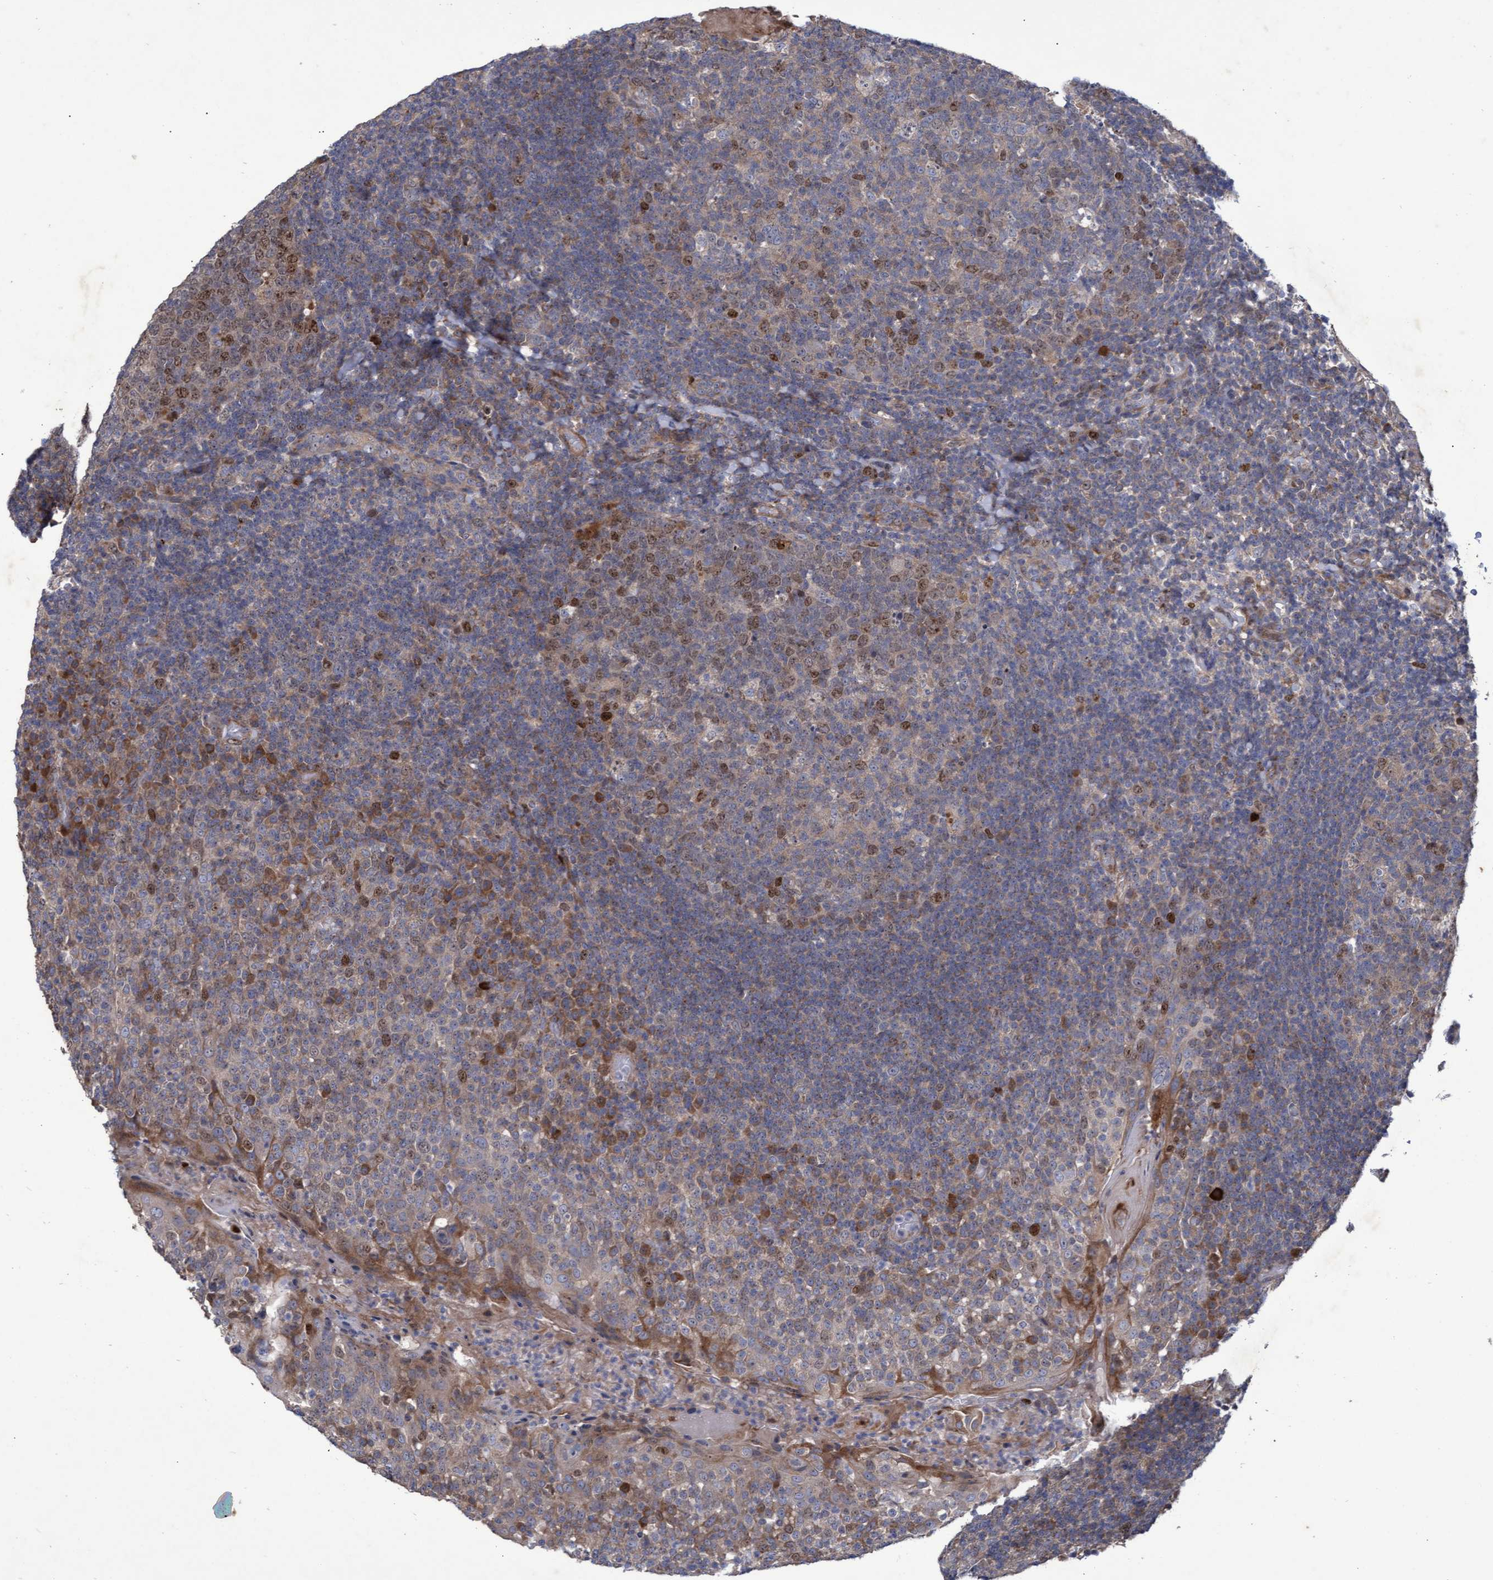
{"staining": {"intensity": "weak", "quantity": ">75%", "location": "cytoplasmic/membranous,nuclear"}, "tissue": "tonsil", "cell_type": "Germinal center cells", "image_type": "normal", "snomed": [{"axis": "morphology", "description": "Normal tissue, NOS"}, {"axis": "topography", "description": "Tonsil"}], "caption": "This micrograph demonstrates IHC staining of normal tonsil, with low weak cytoplasmic/membranous,nuclear staining in about >75% of germinal center cells.", "gene": "ABCF2", "patient": {"sex": "female", "age": 19}}